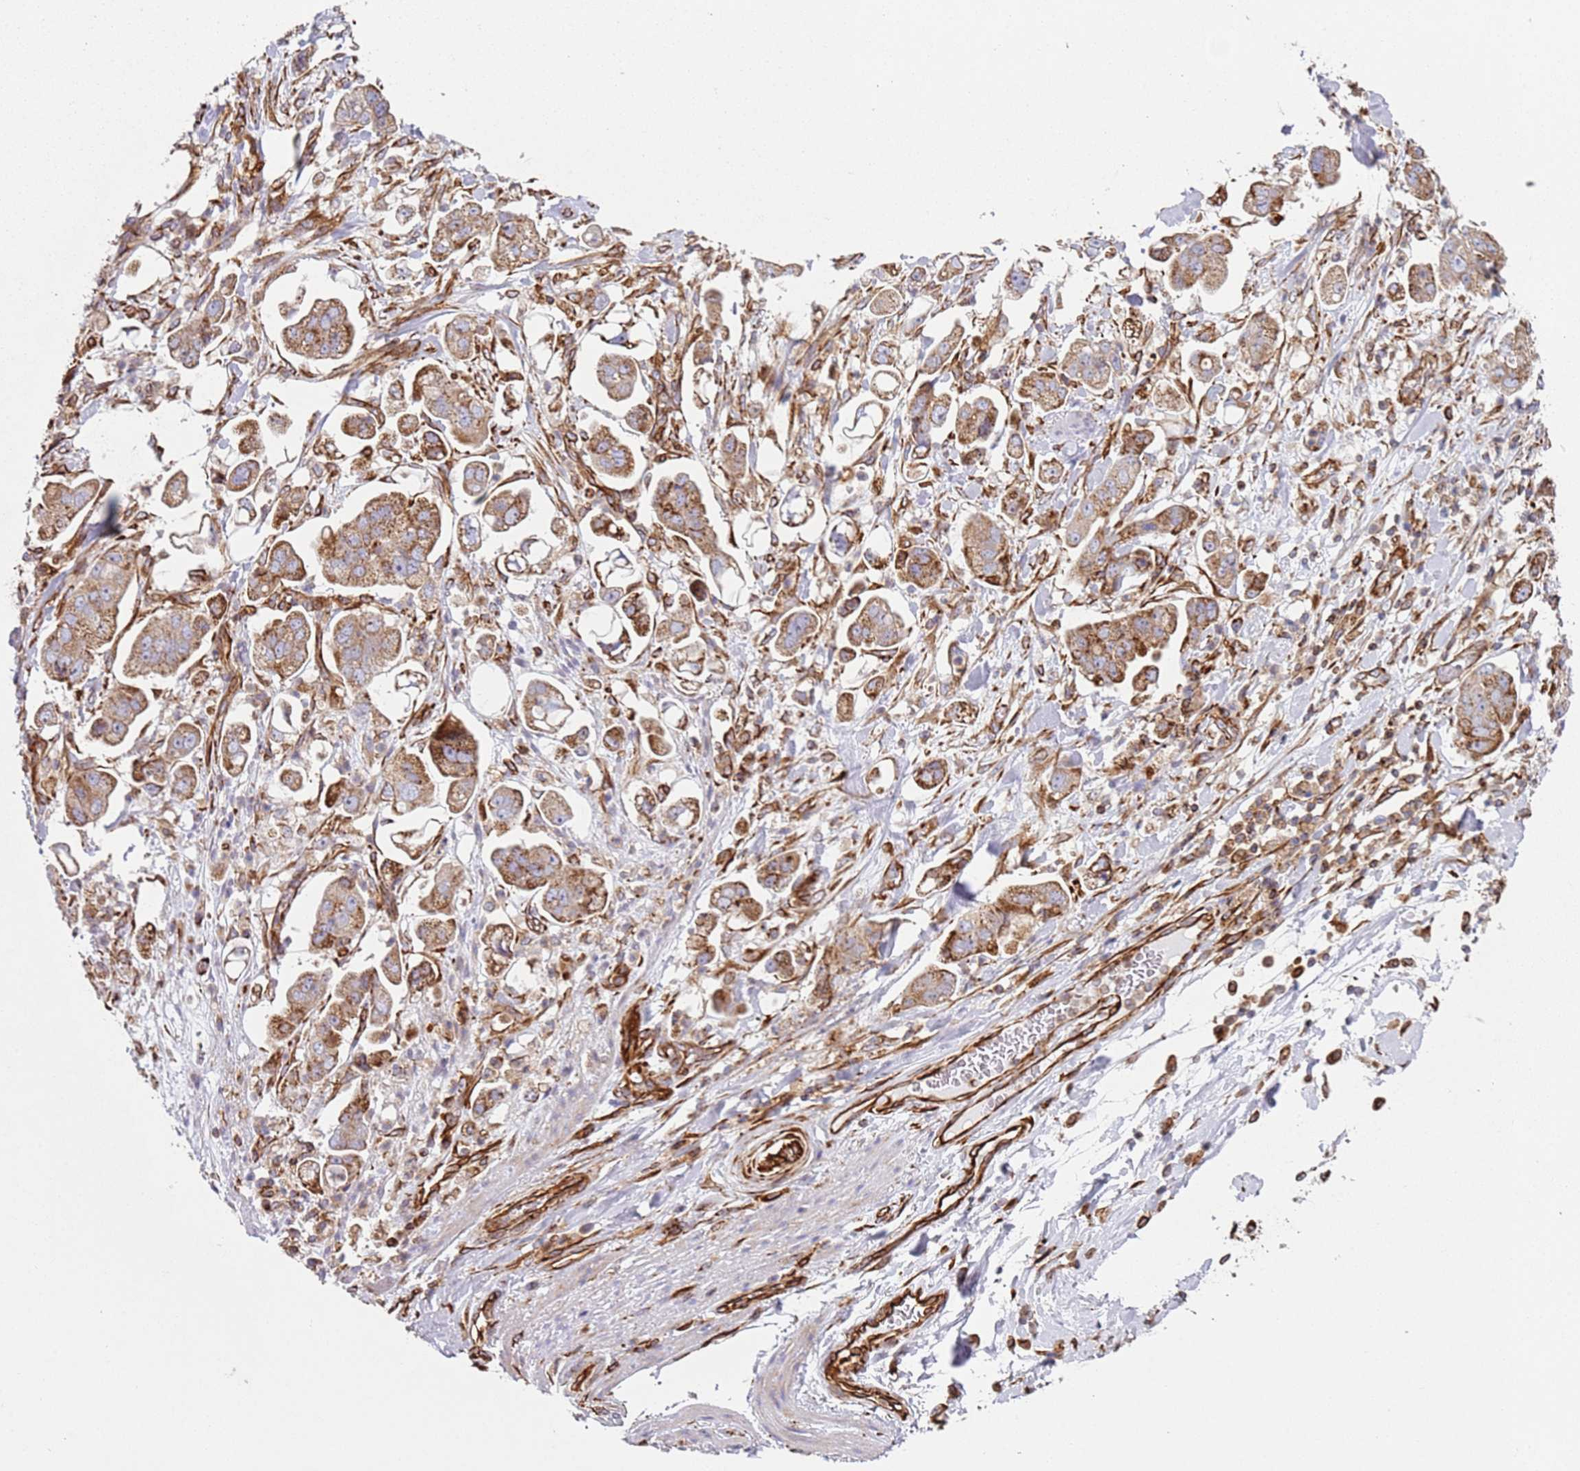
{"staining": {"intensity": "moderate", "quantity": ">75%", "location": "cytoplasmic/membranous"}, "tissue": "stomach cancer", "cell_type": "Tumor cells", "image_type": "cancer", "snomed": [{"axis": "morphology", "description": "Adenocarcinoma, NOS"}, {"axis": "topography", "description": "Stomach"}], "caption": "Tumor cells show medium levels of moderate cytoplasmic/membranous positivity in about >75% of cells in human stomach adenocarcinoma. The staining was performed using DAB to visualize the protein expression in brown, while the nuclei were stained in blue with hematoxylin (Magnification: 20x).", "gene": "SNAPIN", "patient": {"sex": "male", "age": 62}}